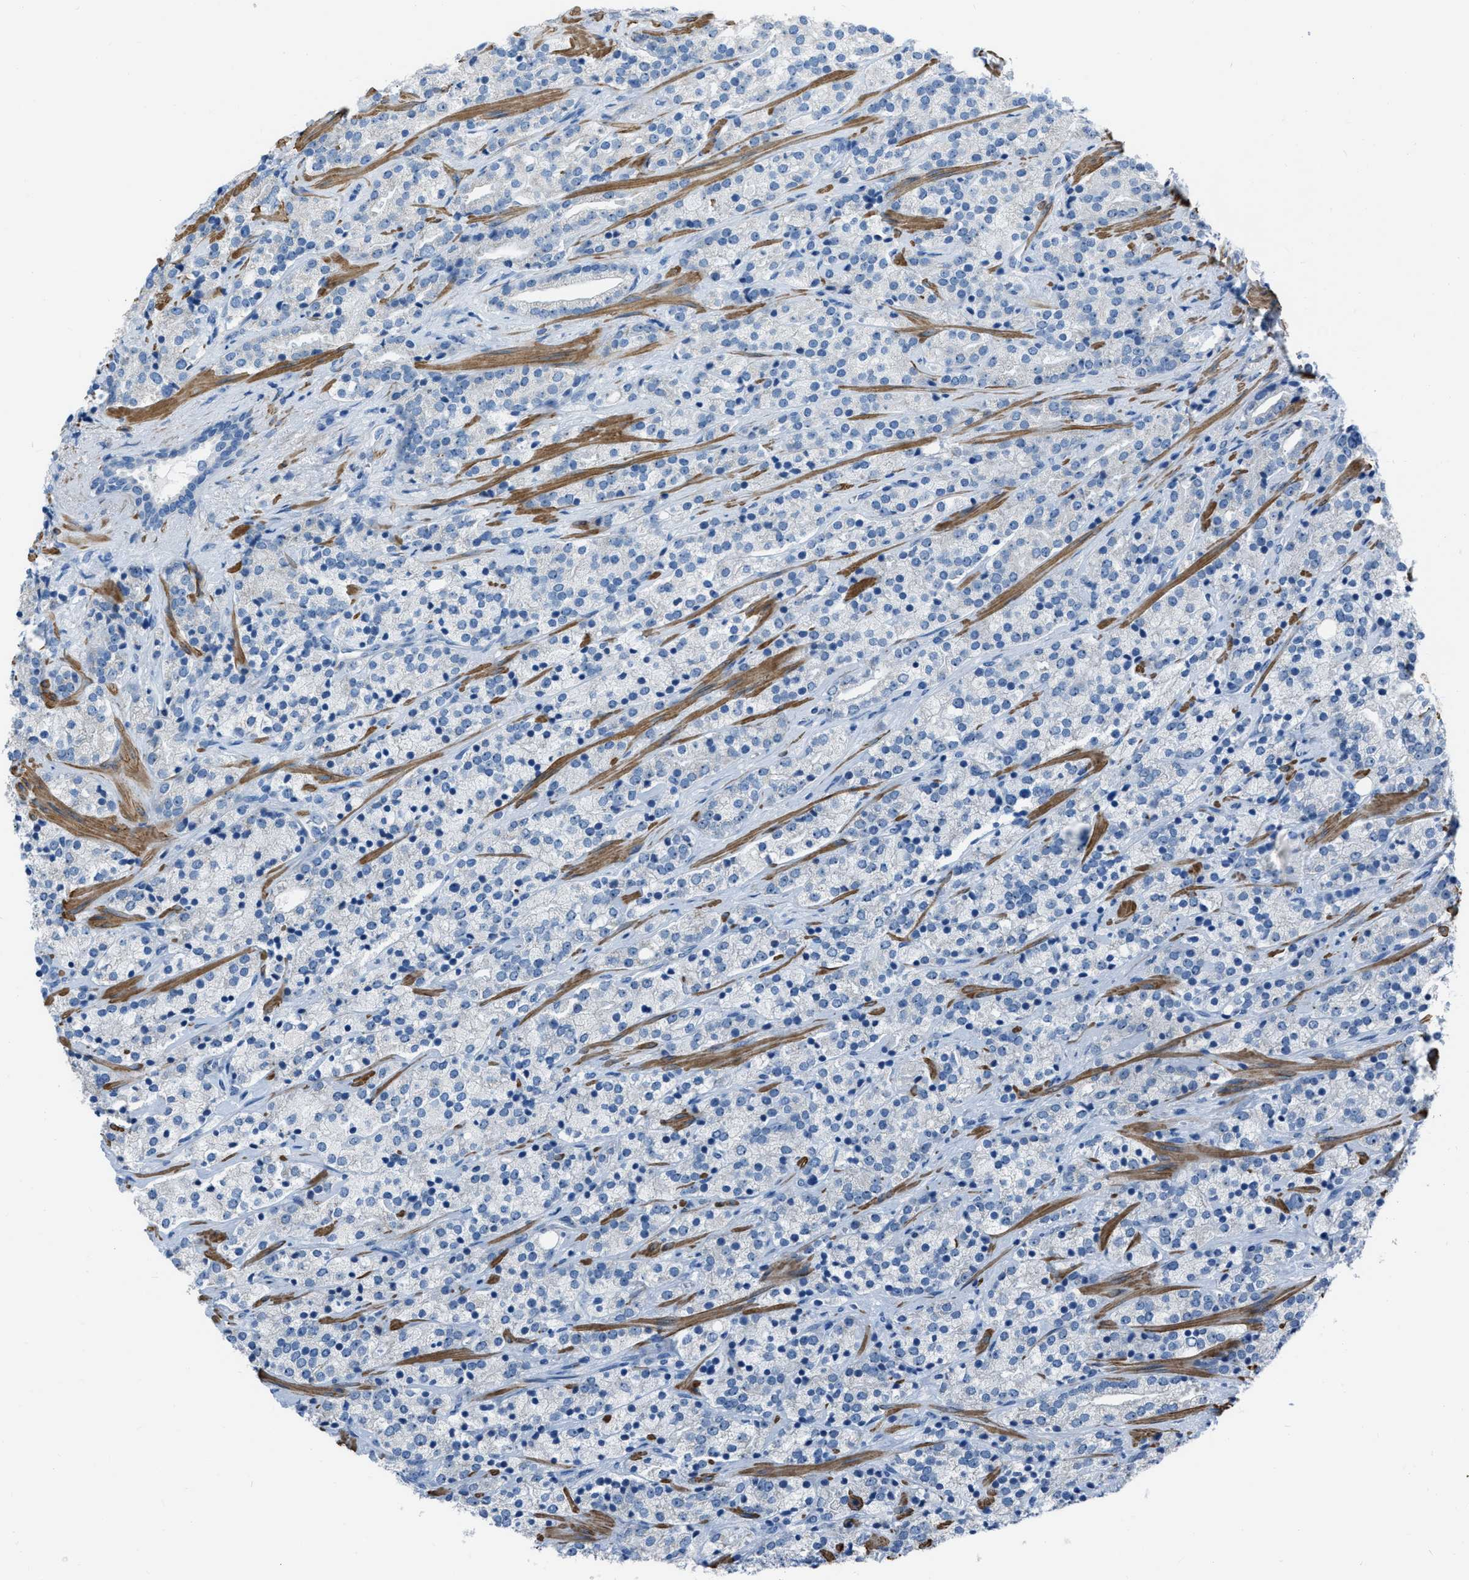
{"staining": {"intensity": "negative", "quantity": "none", "location": "none"}, "tissue": "prostate cancer", "cell_type": "Tumor cells", "image_type": "cancer", "snomed": [{"axis": "morphology", "description": "Adenocarcinoma, High grade"}, {"axis": "topography", "description": "Prostate"}], "caption": "Protein analysis of prostate cancer reveals no significant positivity in tumor cells.", "gene": "SPATC1L", "patient": {"sex": "male", "age": 71}}